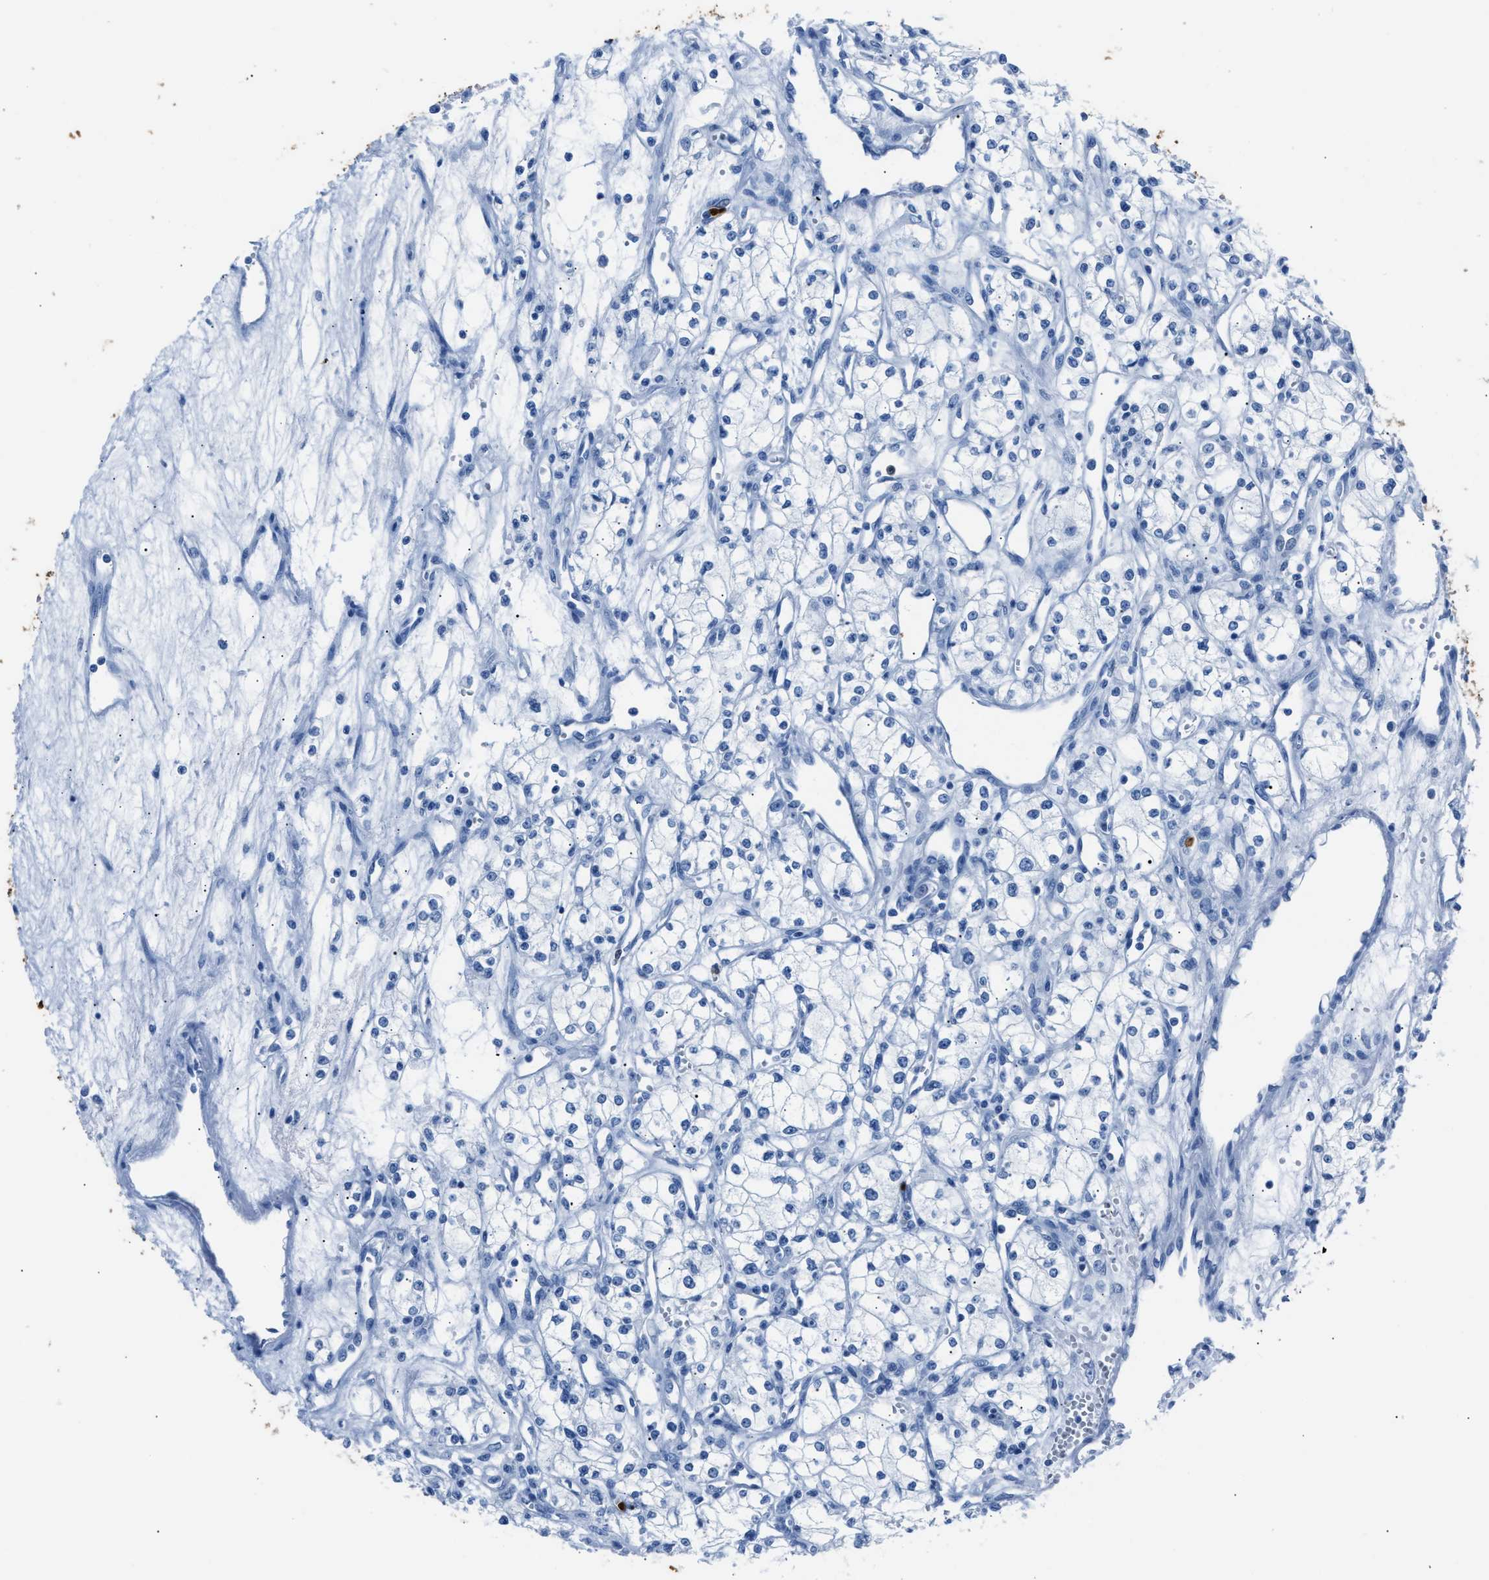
{"staining": {"intensity": "negative", "quantity": "none", "location": "none"}, "tissue": "renal cancer", "cell_type": "Tumor cells", "image_type": "cancer", "snomed": [{"axis": "morphology", "description": "Adenocarcinoma, NOS"}, {"axis": "topography", "description": "Kidney"}], "caption": "Renal cancer (adenocarcinoma) was stained to show a protein in brown. There is no significant staining in tumor cells.", "gene": "S100P", "patient": {"sex": "male", "age": 59}}